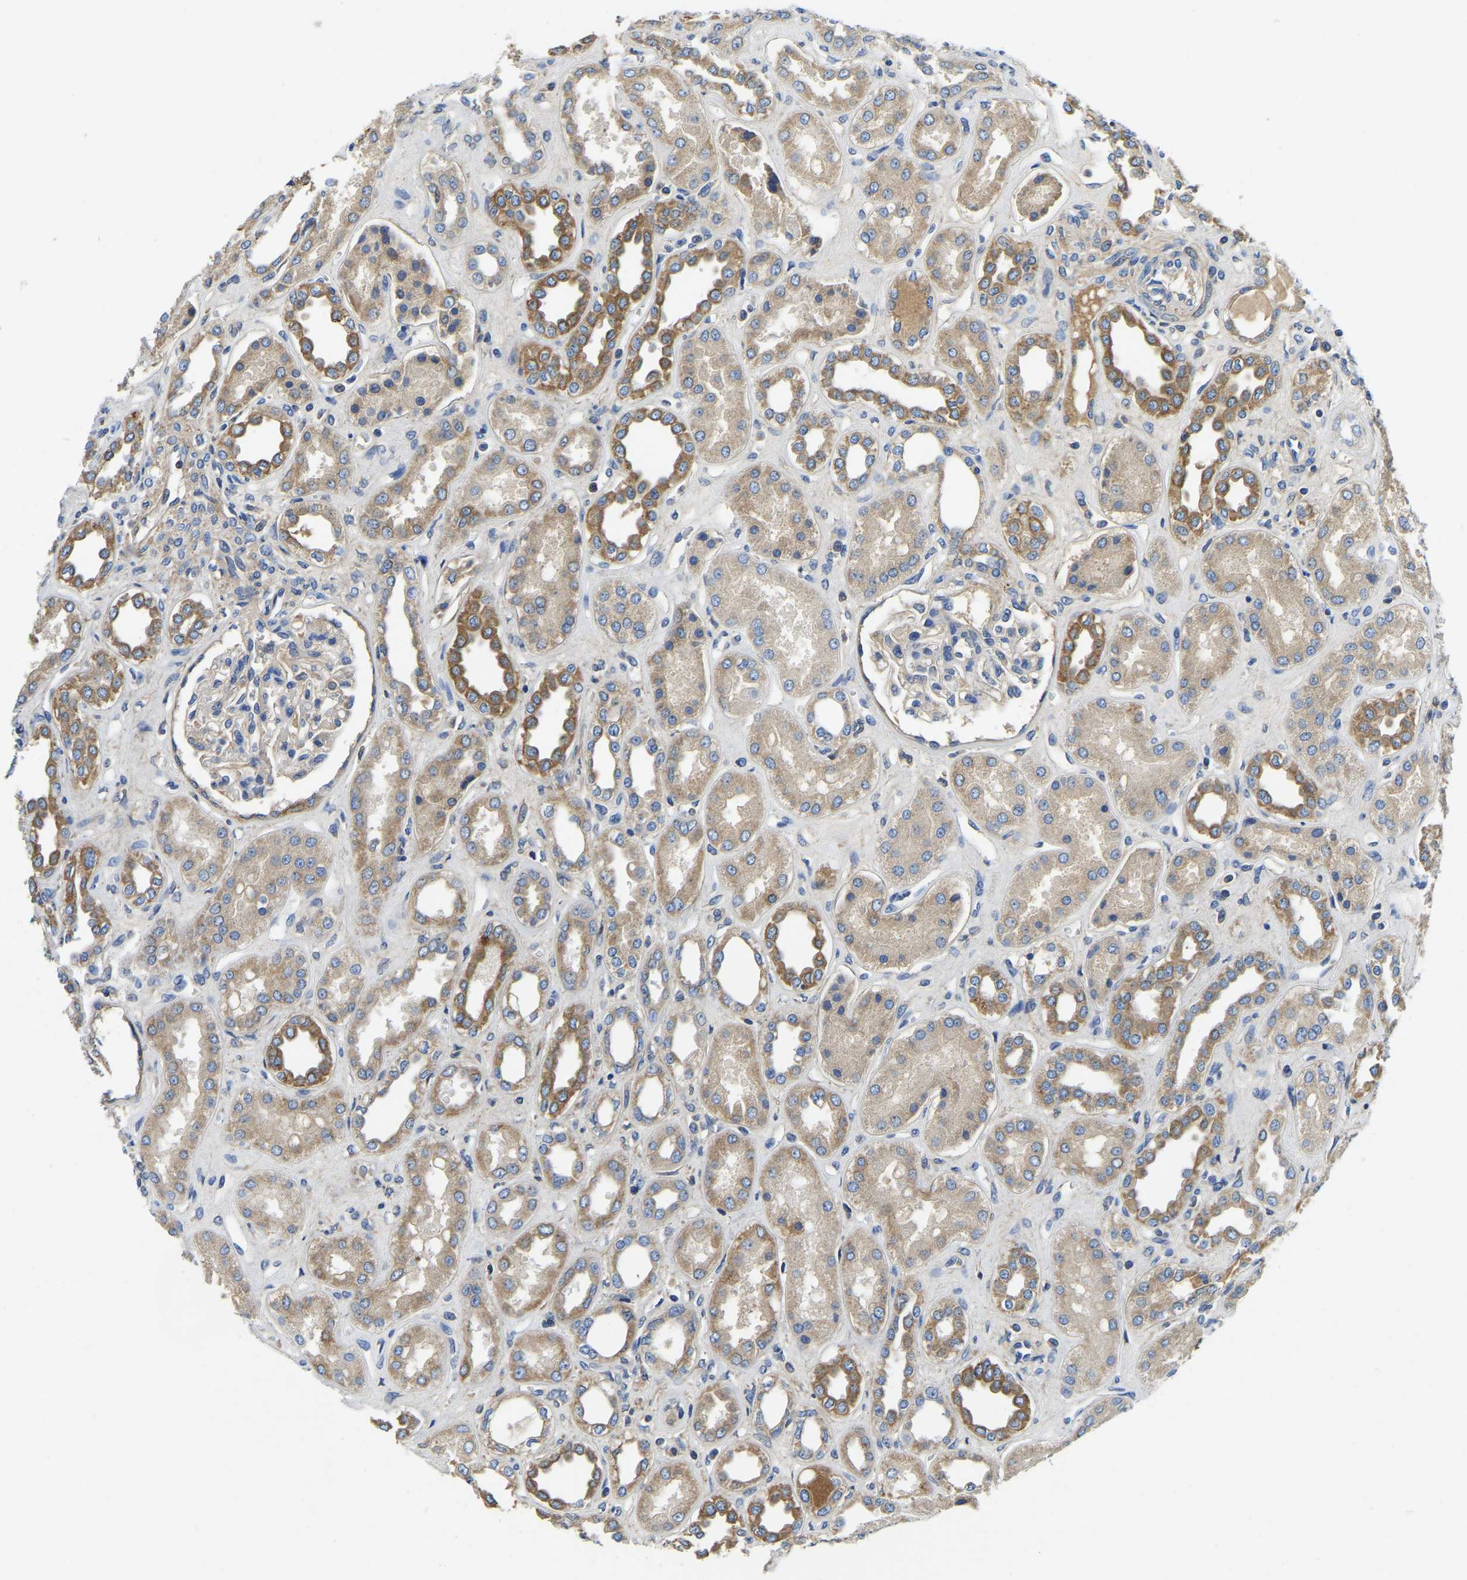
{"staining": {"intensity": "negative", "quantity": "none", "location": "none"}, "tissue": "kidney", "cell_type": "Cells in glomeruli", "image_type": "normal", "snomed": [{"axis": "morphology", "description": "Normal tissue, NOS"}, {"axis": "topography", "description": "Kidney"}], "caption": "A high-resolution histopathology image shows IHC staining of unremarkable kidney, which demonstrates no significant expression in cells in glomeruli. (Brightfield microscopy of DAB (3,3'-diaminobenzidine) IHC at high magnification).", "gene": "STAT2", "patient": {"sex": "male", "age": 59}}